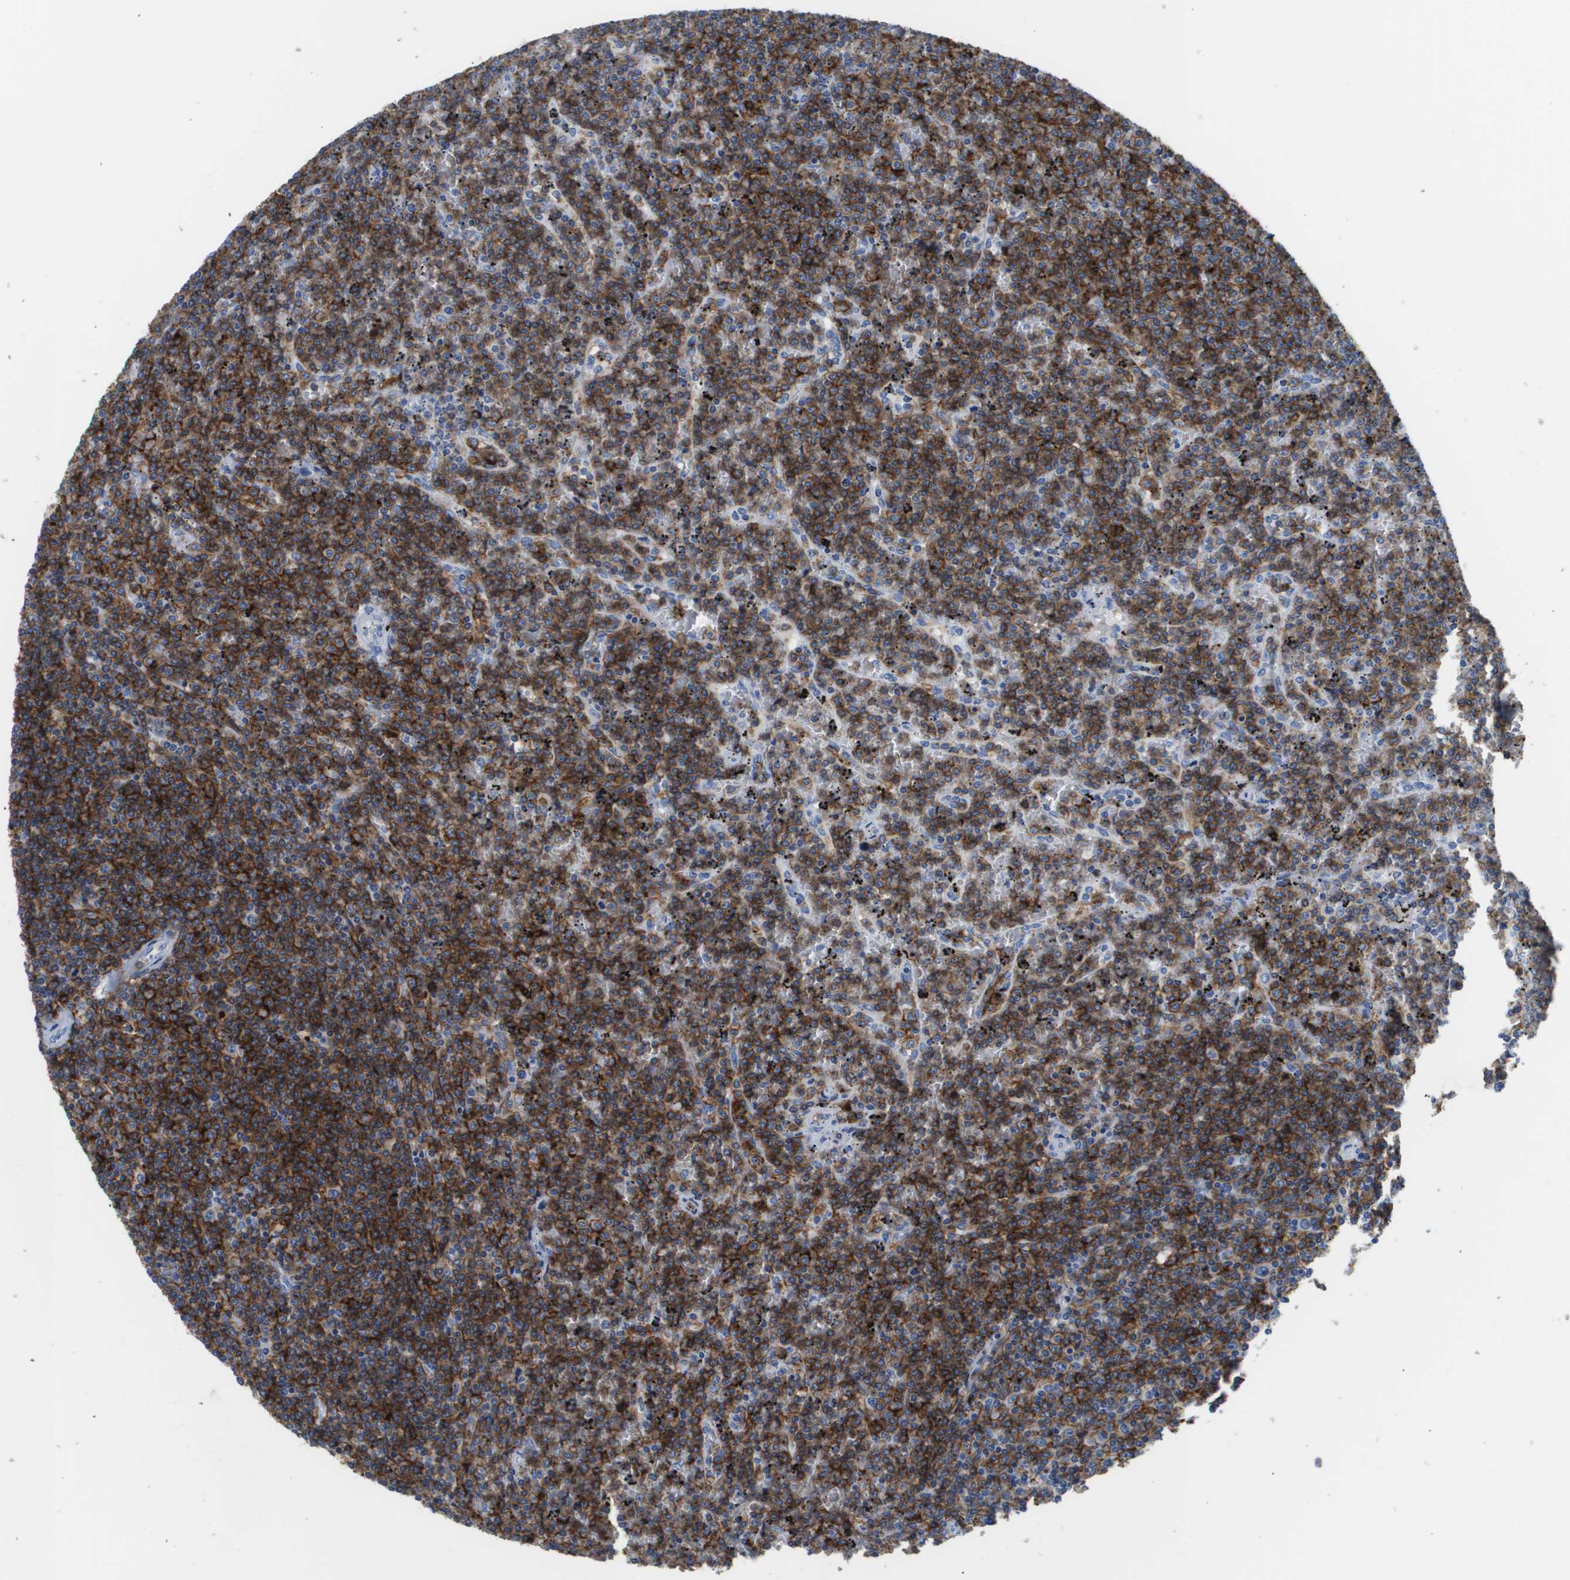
{"staining": {"intensity": "strong", "quantity": ">75%", "location": "cytoplasmic/membranous"}, "tissue": "lymphoma", "cell_type": "Tumor cells", "image_type": "cancer", "snomed": [{"axis": "morphology", "description": "Malignant lymphoma, non-Hodgkin's type, Low grade"}, {"axis": "topography", "description": "Spleen"}], "caption": "The immunohistochemical stain labels strong cytoplasmic/membranous expression in tumor cells of low-grade malignant lymphoma, non-Hodgkin's type tissue.", "gene": "MS4A1", "patient": {"sex": "female", "age": 19}}